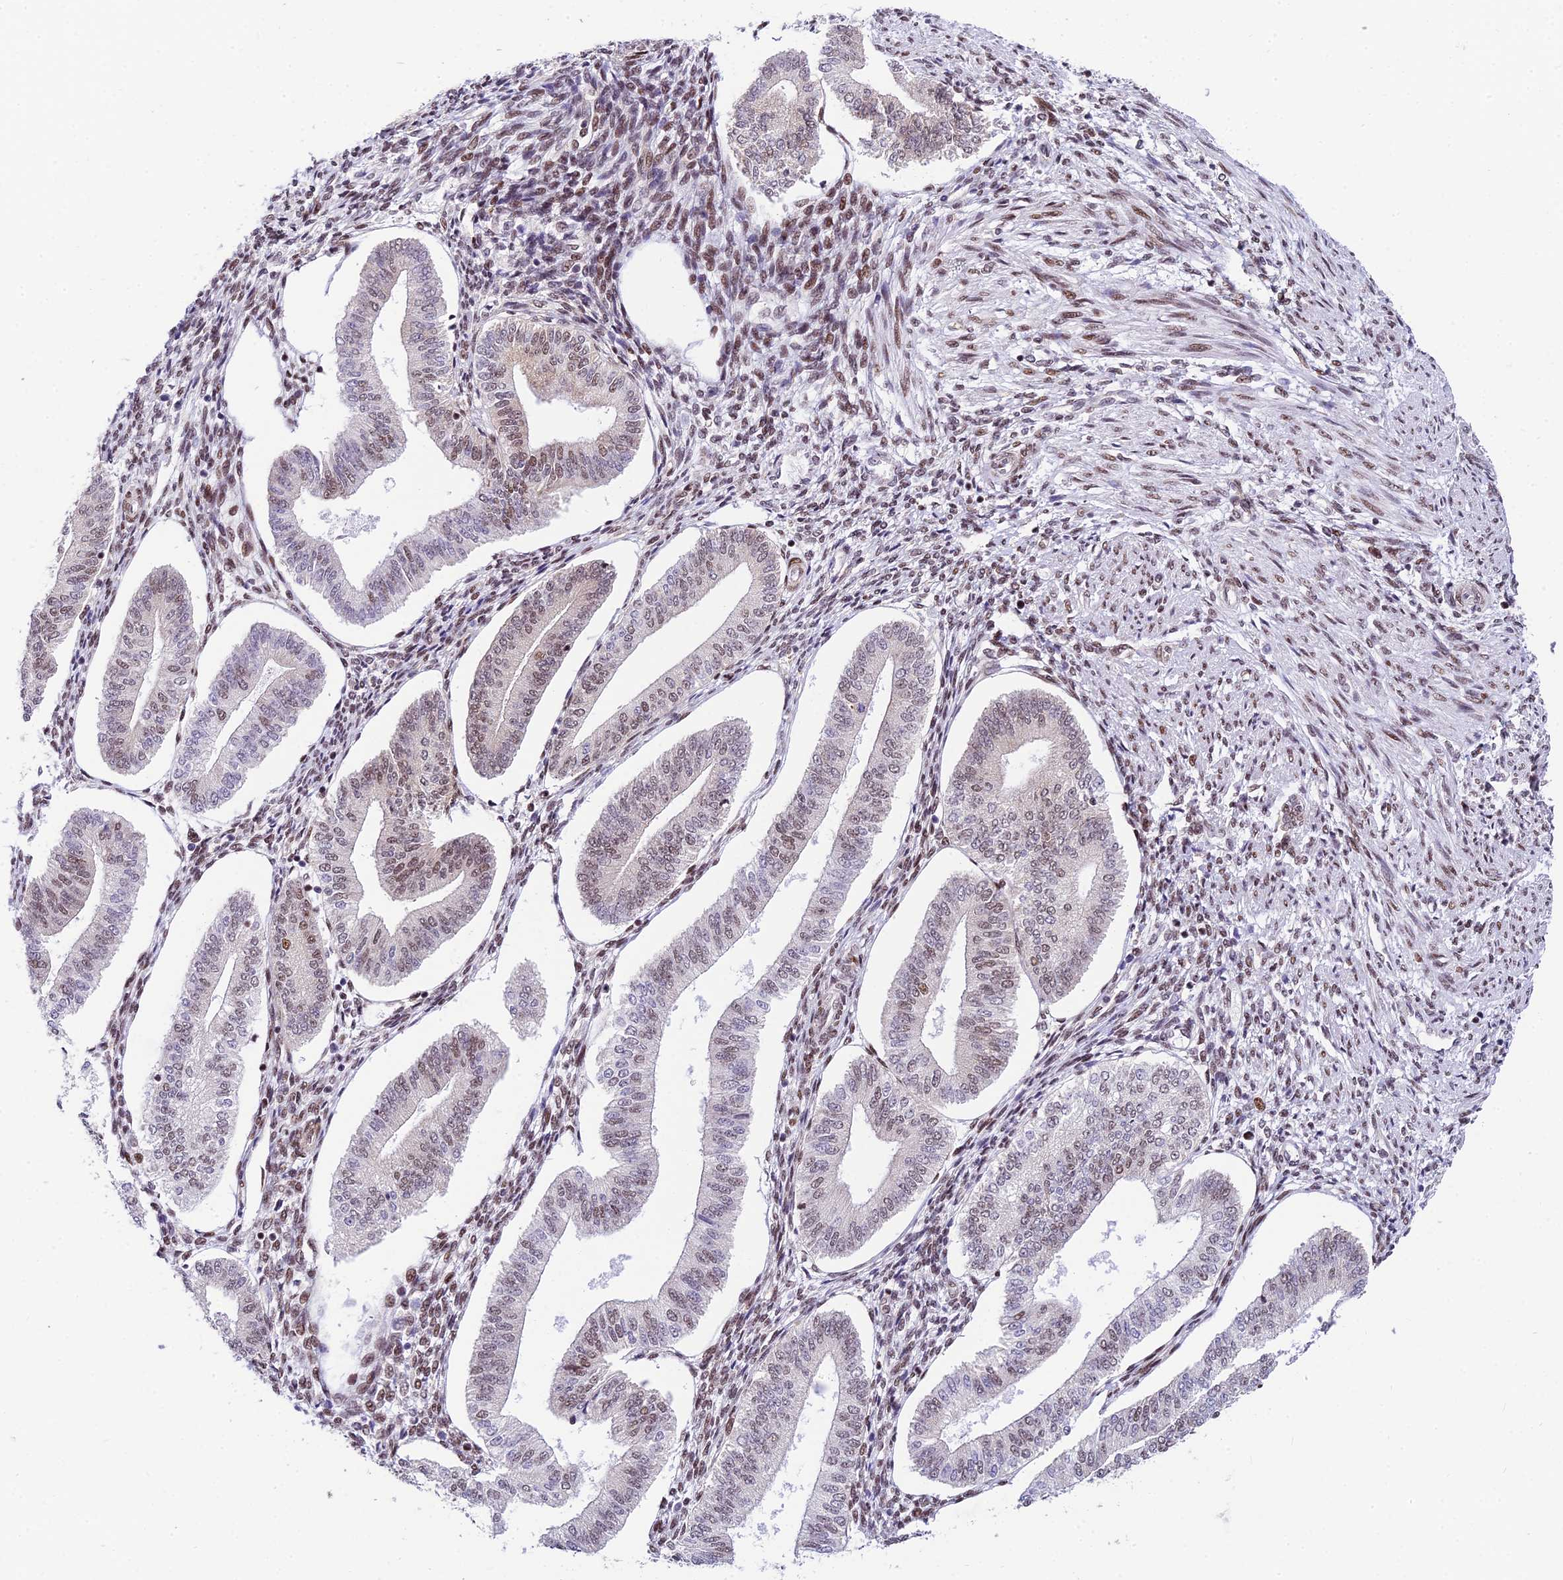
{"staining": {"intensity": "moderate", "quantity": "25%-75%", "location": "nuclear"}, "tissue": "endometrium", "cell_type": "Cells in endometrial stroma", "image_type": "normal", "snomed": [{"axis": "morphology", "description": "Normal tissue, NOS"}, {"axis": "topography", "description": "Endometrium"}], "caption": "Protein staining by IHC exhibits moderate nuclear positivity in approximately 25%-75% of cells in endometrial stroma in benign endometrium.", "gene": "USP22", "patient": {"sex": "female", "age": 34}}